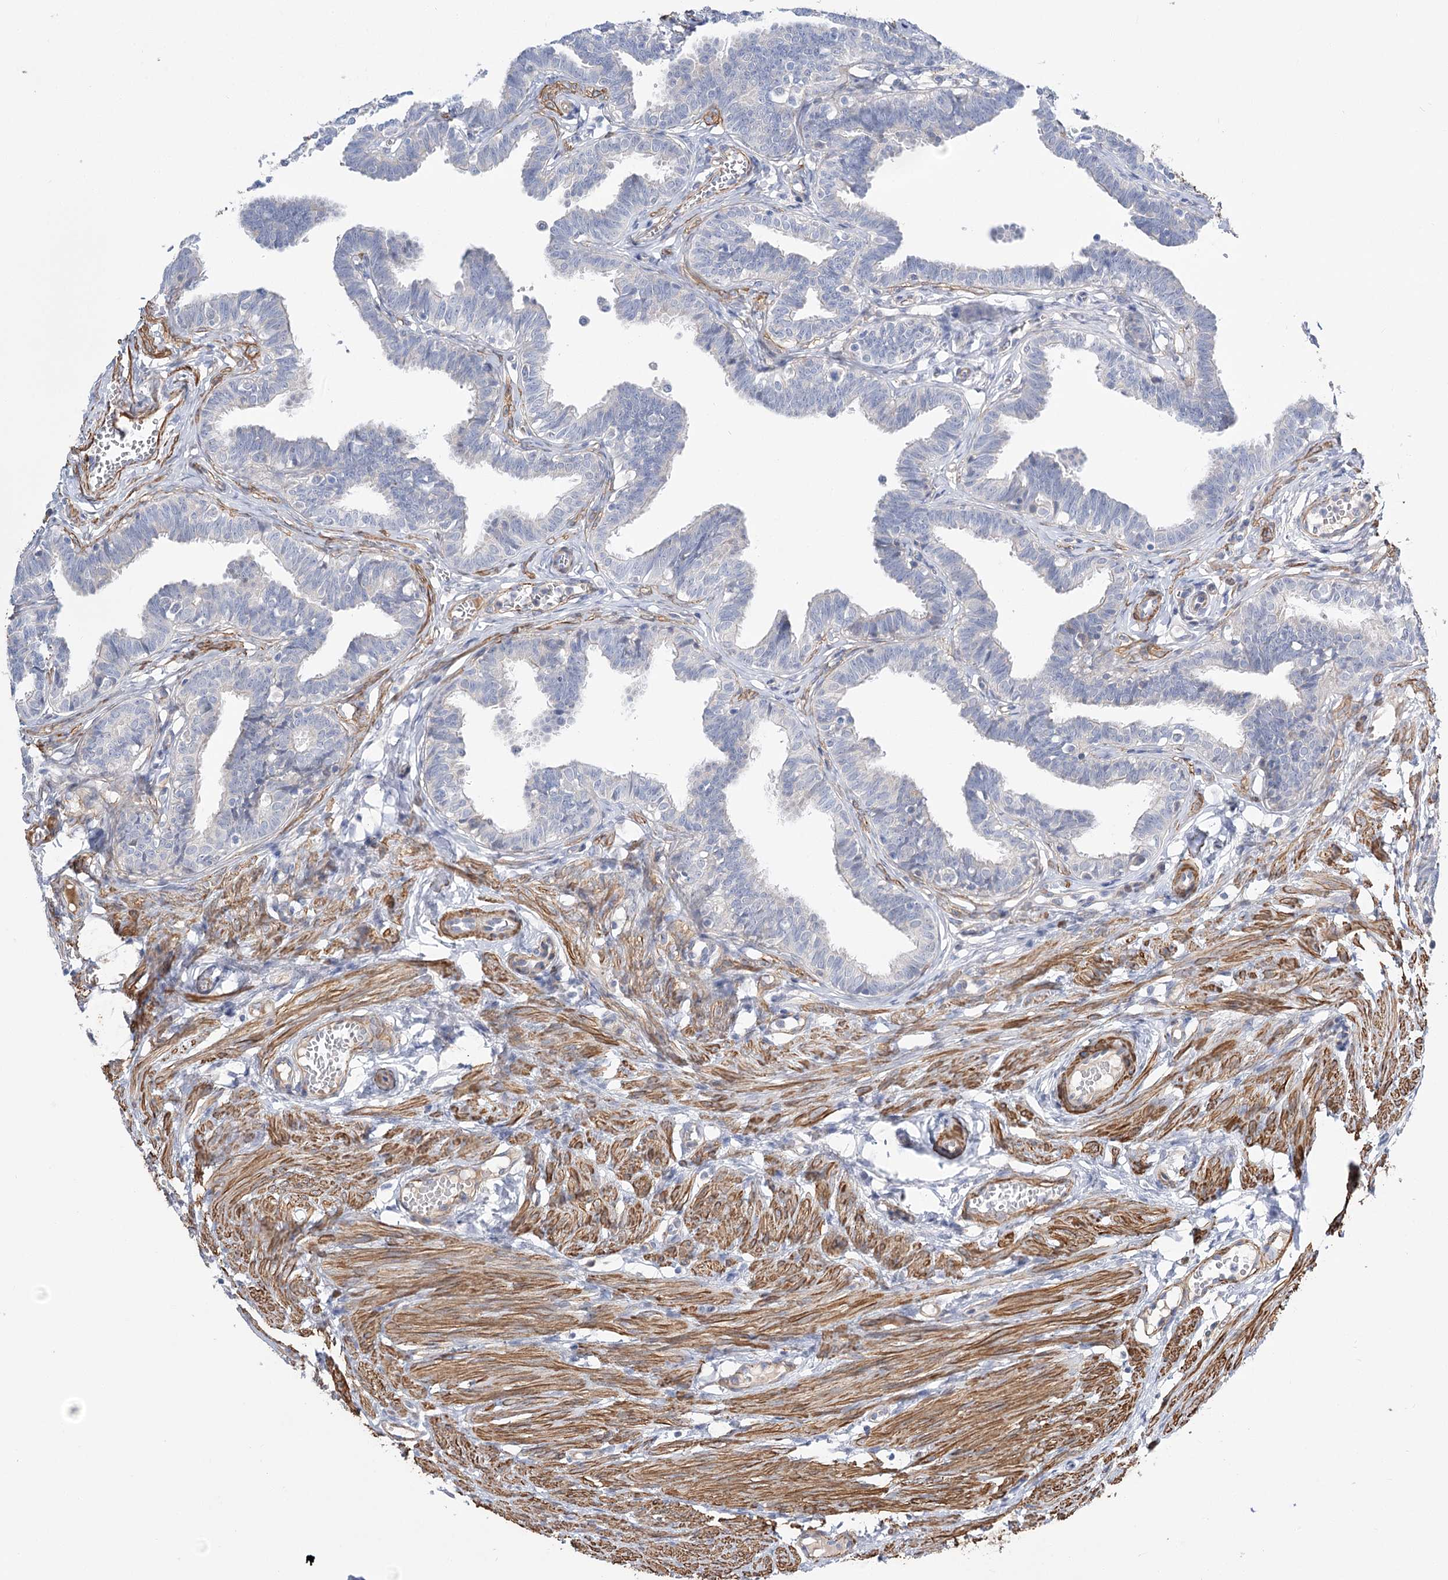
{"staining": {"intensity": "negative", "quantity": "none", "location": "none"}, "tissue": "fallopian tube", "cell_type": "Glandular cells", "image_type": "normal", "snomed": [{"axis": "morphology", "description": "Normal tissue, NOS"}, {"axis": "topography", "description": "Fallopian tube"}, {"axis": "topography", "description": "Ovary"}], "caption": "High power microscopy histopathology image of an immunohistochemistry (IHC) micrograph of unremarkable fallopian tube, revealing no significant staining in glandular cells. Brightfield microscopy of immunohistochemistry stained with DAB (brown) and hematoxylin (blue), captured at high magnification.", "gene": "WASHC3", "patient": {"sex": "female", "age": 23}}